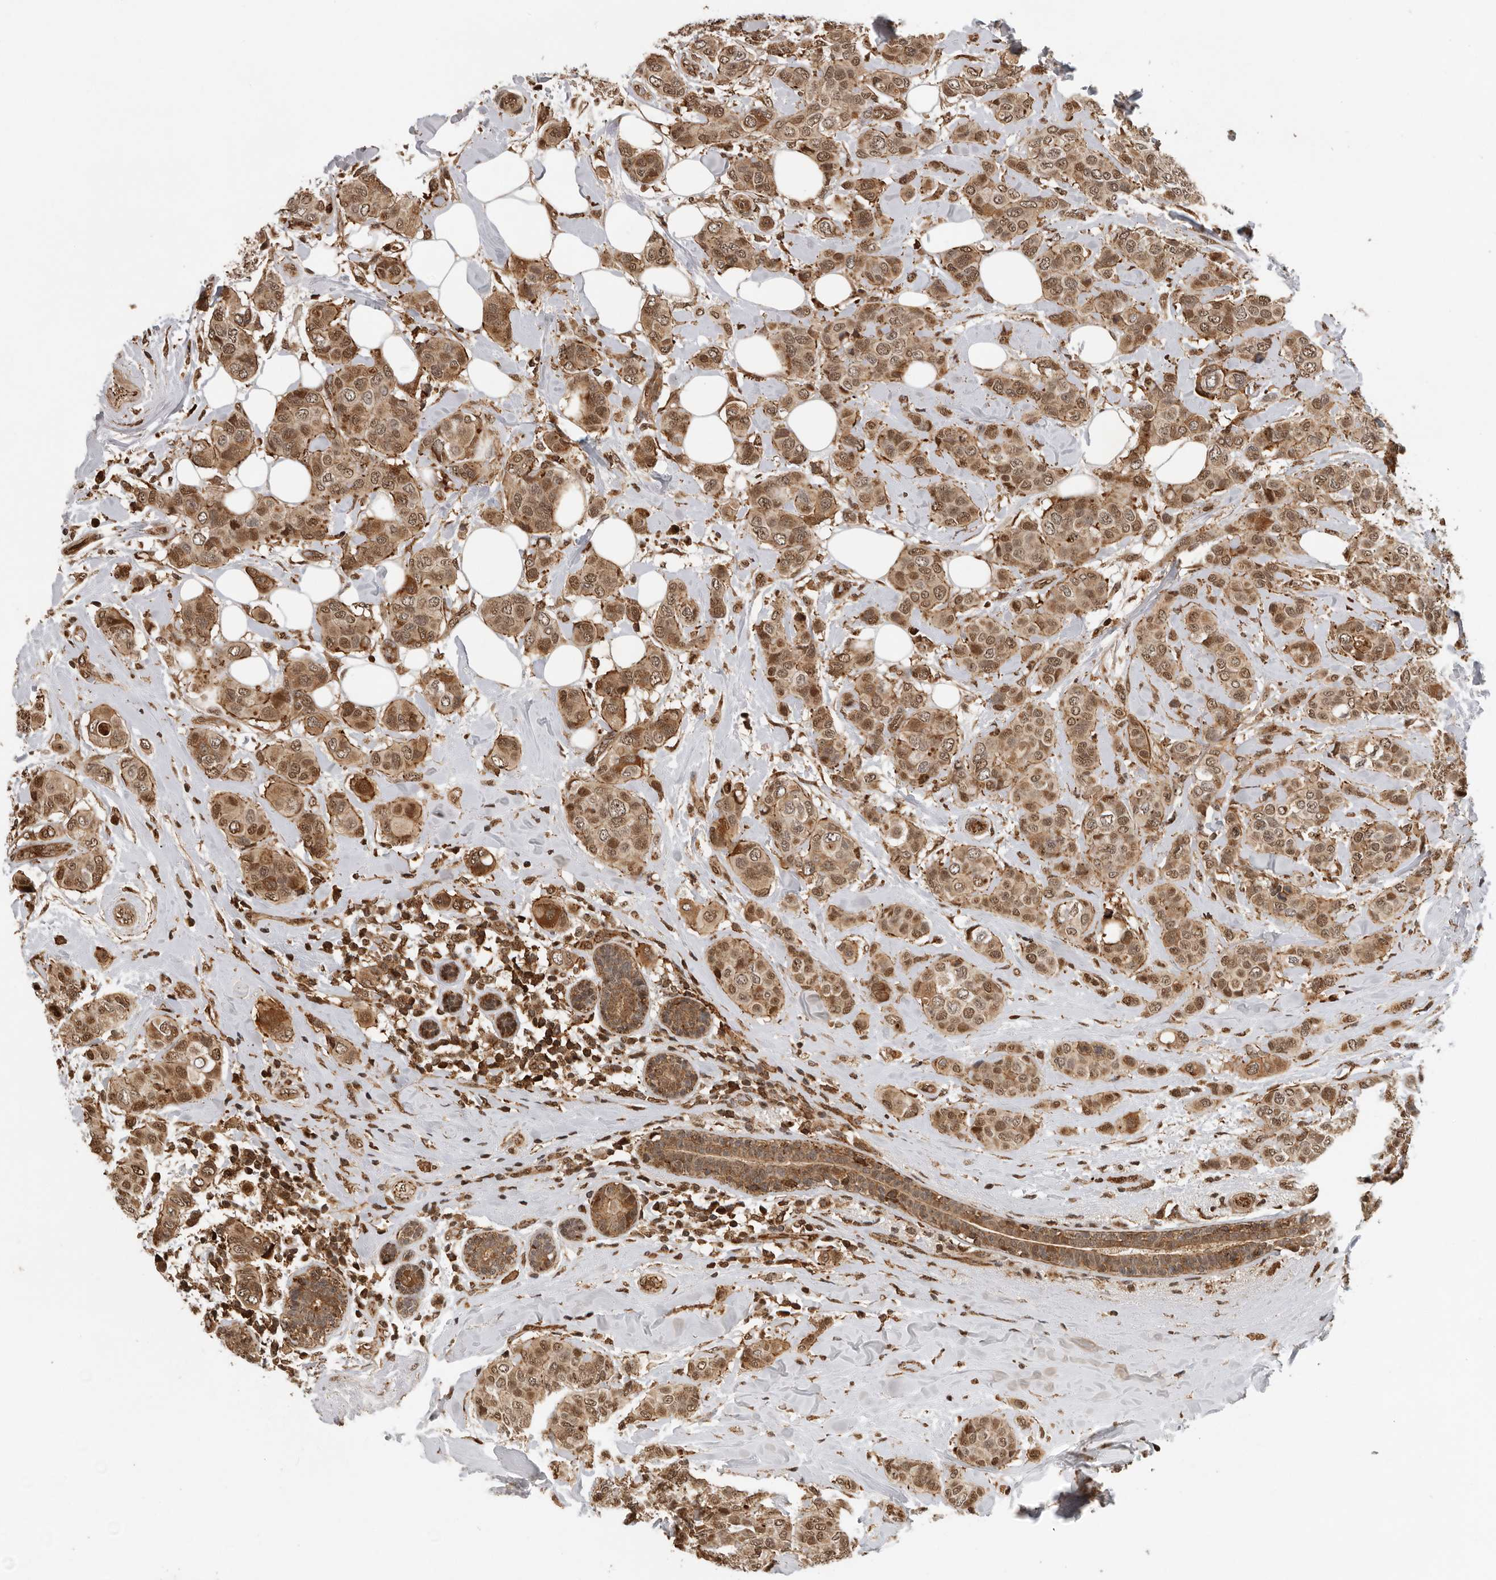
{"staining": {"intensity": "strong", "quantity": ">75%", "location": "cytoplasmic/membranous,nuclear"}, "tissue": "breast cancer", "cell_type": "Tumor cells", "image_type": "cancer", "snomed": [{"axis": "morphology", "description": "Lobular carcinoma"}, {"axis": "topography", "description": "Breast"}], "caption": "Lobular carcinoma (breast) stained with DAB (3,3'-diaminobenzidine) IHC shows high levels of strong cytoplasmic/membranous and nuclear expression in about >75% of tumor cells.", "gene": "RNF157", "patient": {"sex": "female", "age": 51}}